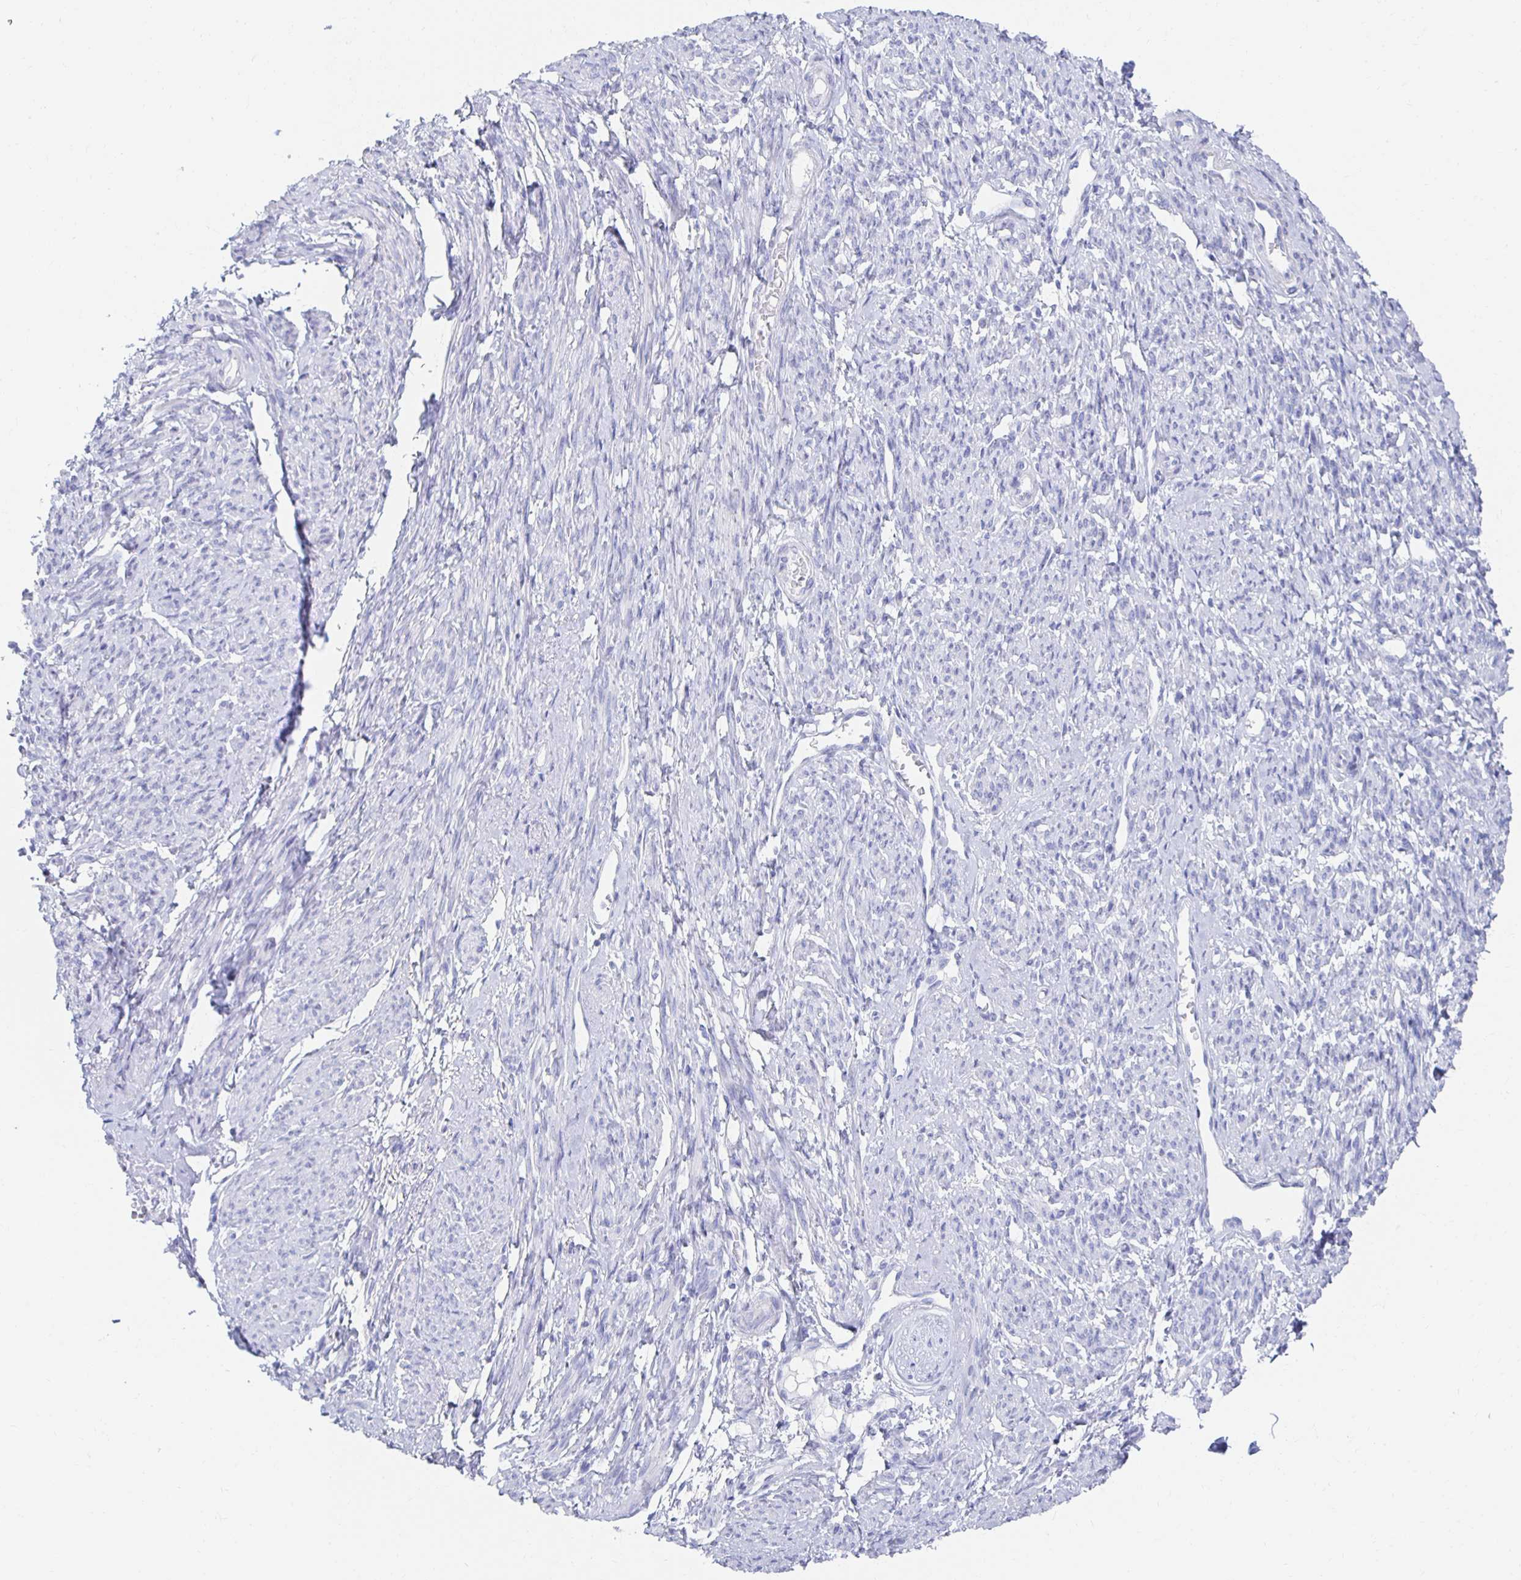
{"staining": {"intensity": "negative", "quantity": "none", "location": "none"}, "tissue": "smooth muscle", "cell_type": "Smooth muscle cells", "image_type": "normal", "snomed": [{"axis": "morphology", "description": "Normal tissue, NOS"}, {"axis": "topography", "description": "Smooth muscle"}], "caption": "Smooth muscle cells are negative for protein expression in benign human smooth muscle. (DAB (3,3'-diaminobenzidine) immunohistochemistry (IHC) with hematoxylin counter stain).", "gene": "PRDM7", "patient": {"sex": "female", "age": 65}}